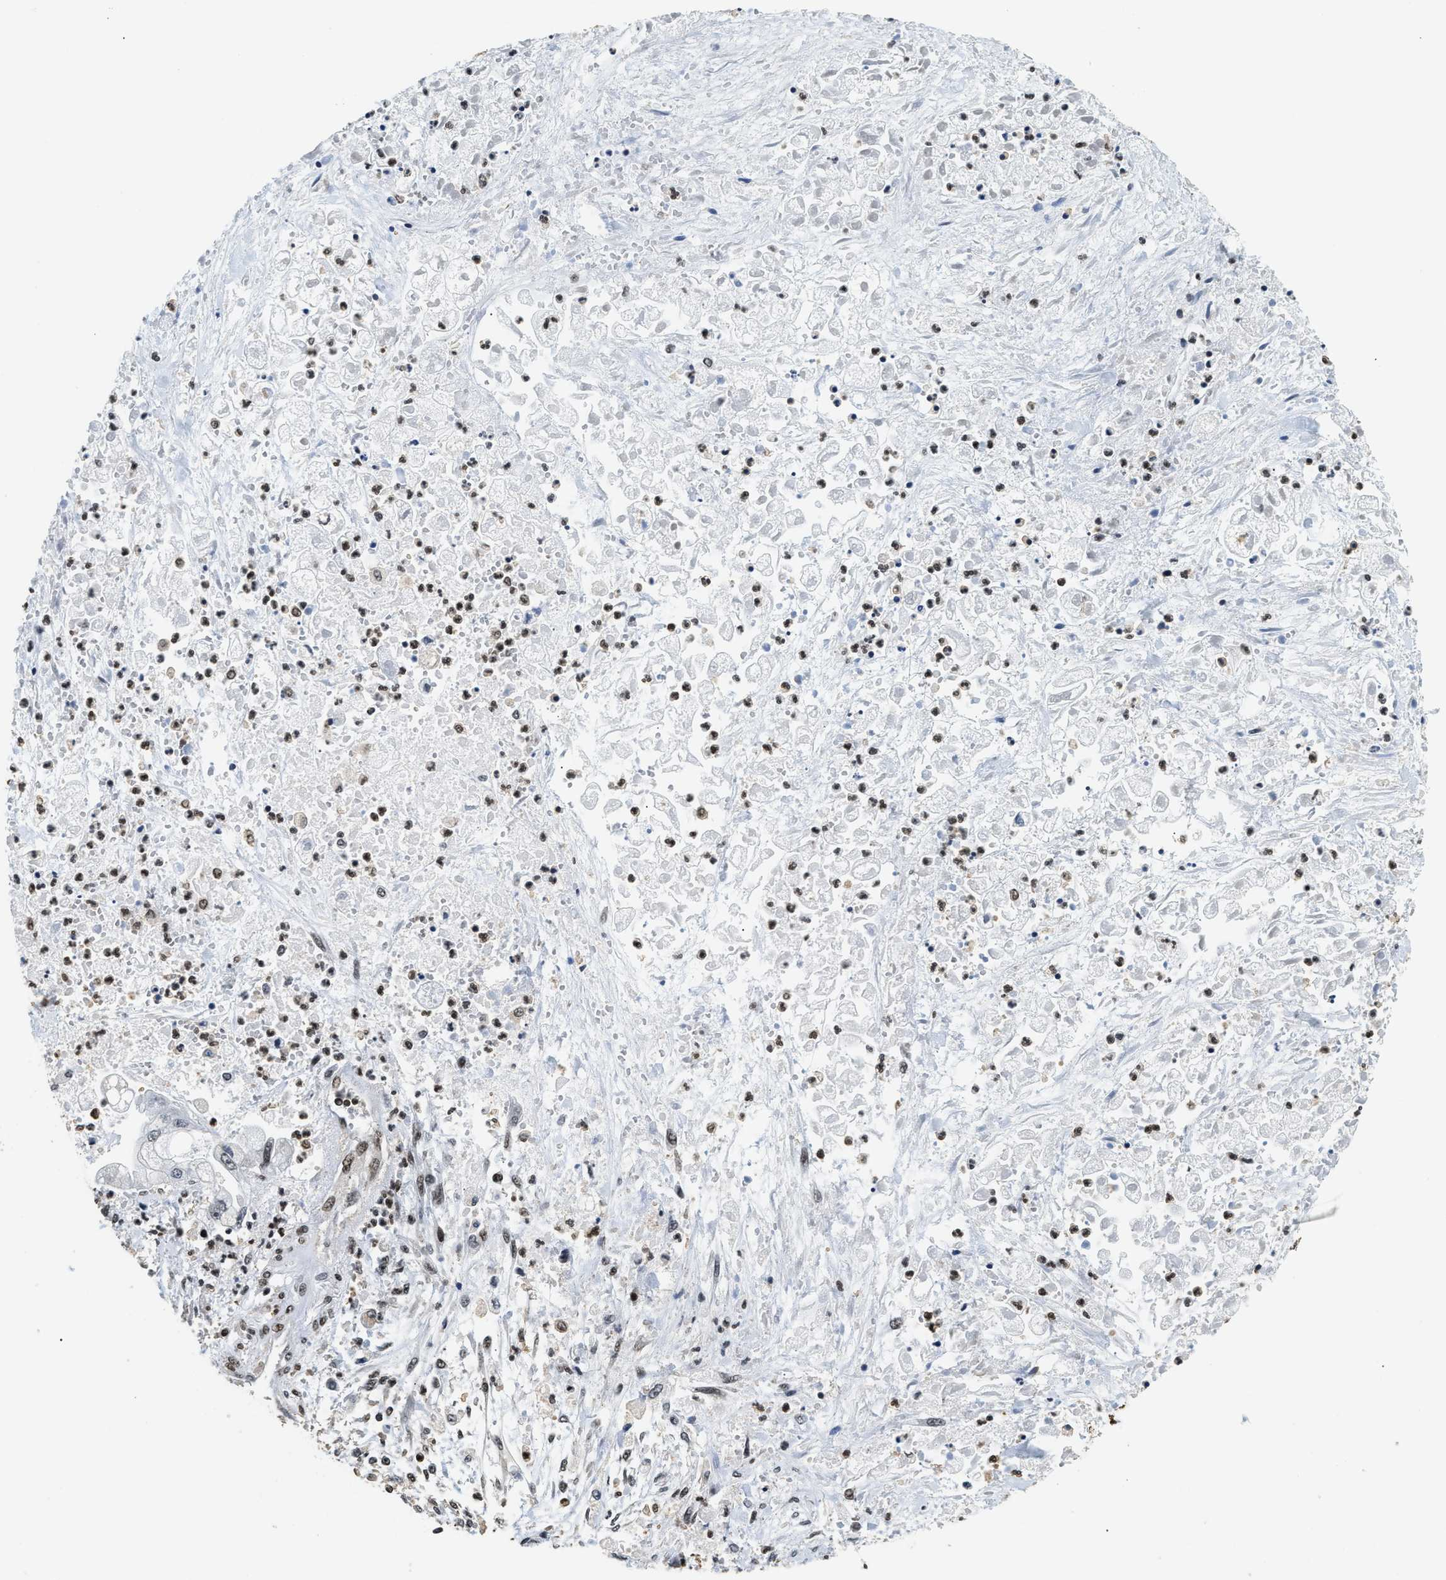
{"staining": {"intensity": "negative", "quantity": "none", "location": "none"}, "tissue": "stomach cancer", "cell_type": "Tumor cells", "image_type": "cancer", "snomed": [{"axis": "morphology", "description": "Normal tissue, NOS"}, {"axis": "morphology", "description": "Adenocarcinoma, NOS"}, {"axis": "topography", "description": "Stomach"}], "caption": "A high-resolution photomicrograph shows immunohistochemistry (IHC) staining of adenocarcinoma (stomach), which demonstrates no significant staining in tumor cells.", "gene": "RAD21", "patient": {"sex": "male", "age": 62}}